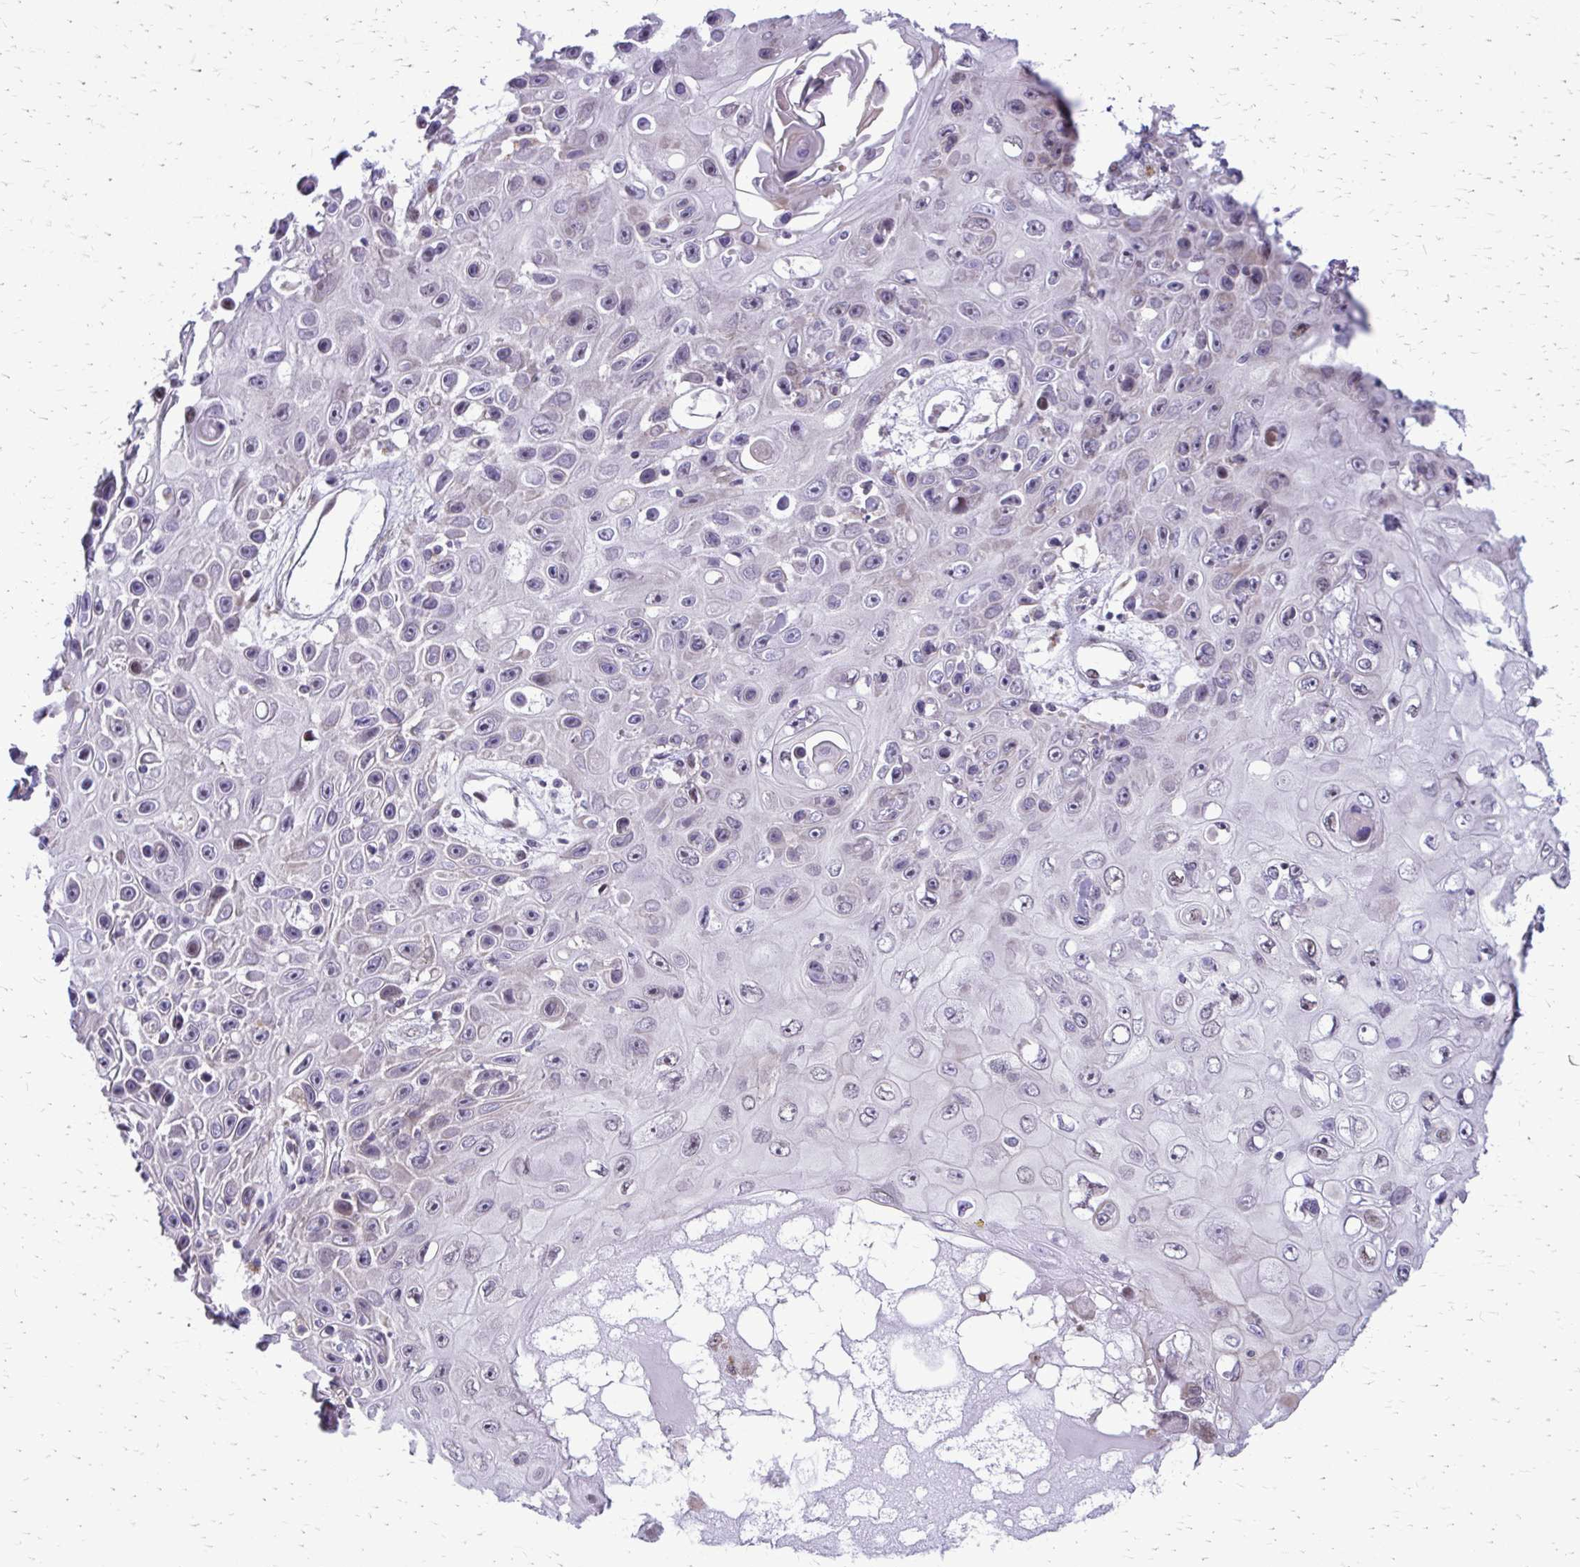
{"staining": {"intensity": "negative", "quantity": "none", "location": "none"}, "tissue": "skin cancer", "cell_type": "Tumor cells", "image_type": "cancer", "snomed": [{"axis": "morphology", "description": "Squamous cell carcinoma, NOS"}, {"axis": "topography", "description": "Skin"}], "caption": "Skin squamous cell carcinoma stained for a protein using immunohistochemistry displays no positivity tumor cells.", "gene": "ANKRD30B", "patient": {"sex": "male", "age": 82}}